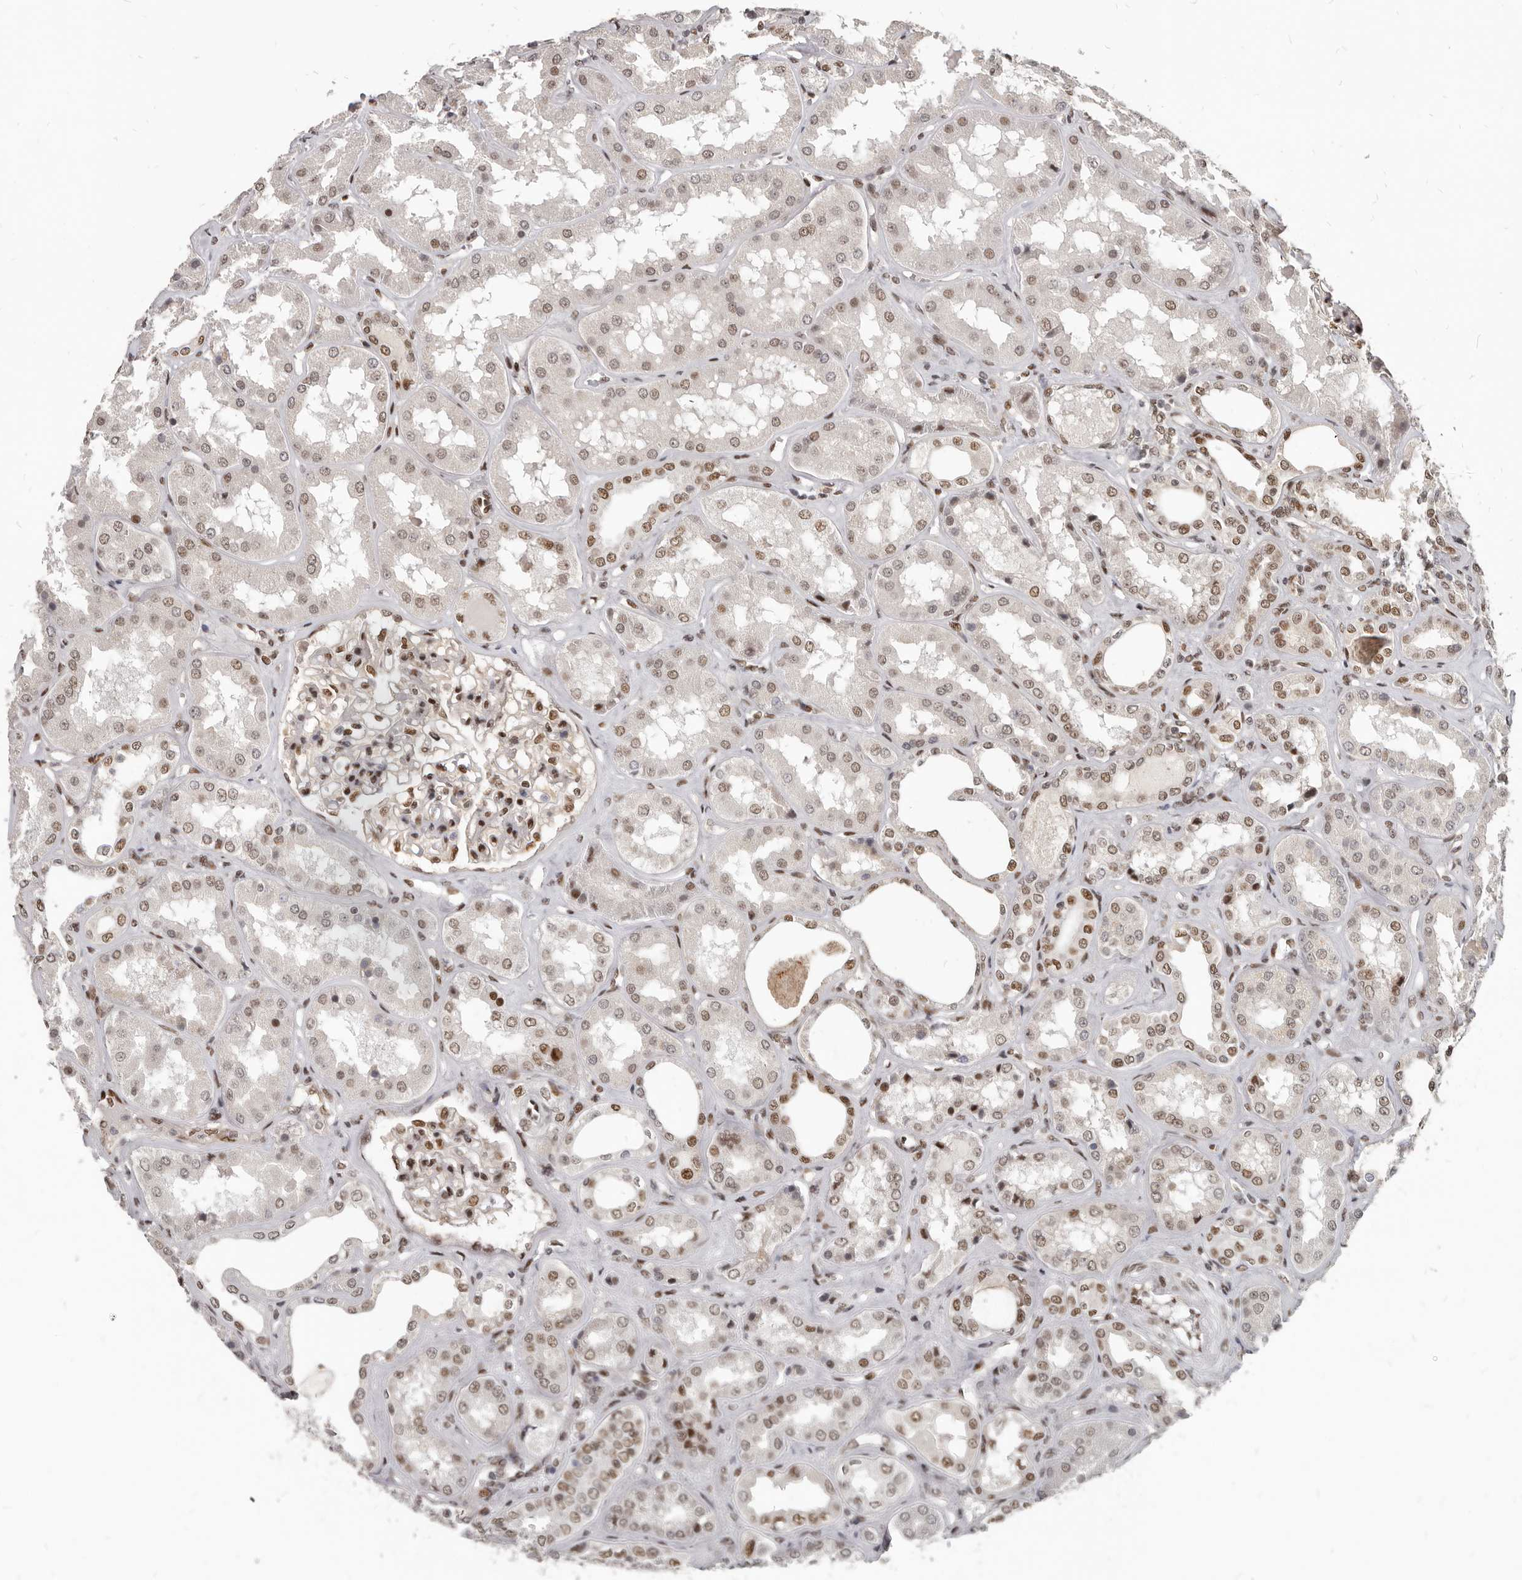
{"staining": {"intensity": "strong", "quantity": ">75%", "location": "nuclear"}, "tissue": "kidney", "cell_type": "Cells in glomeruli", "image_type": "normal", "snomed": [{"axis": "morphology", "description": "Normal tissue, NOS"}, {"axis": "topography", "description": "Kidney"}], "caption": "Human kidney stained for a protein (brown) displays strong nuclear positive expression in about >75% of cells in glomeruli.", "gene": "ATF5", "patient": {"sex": "female", "age": 56}}